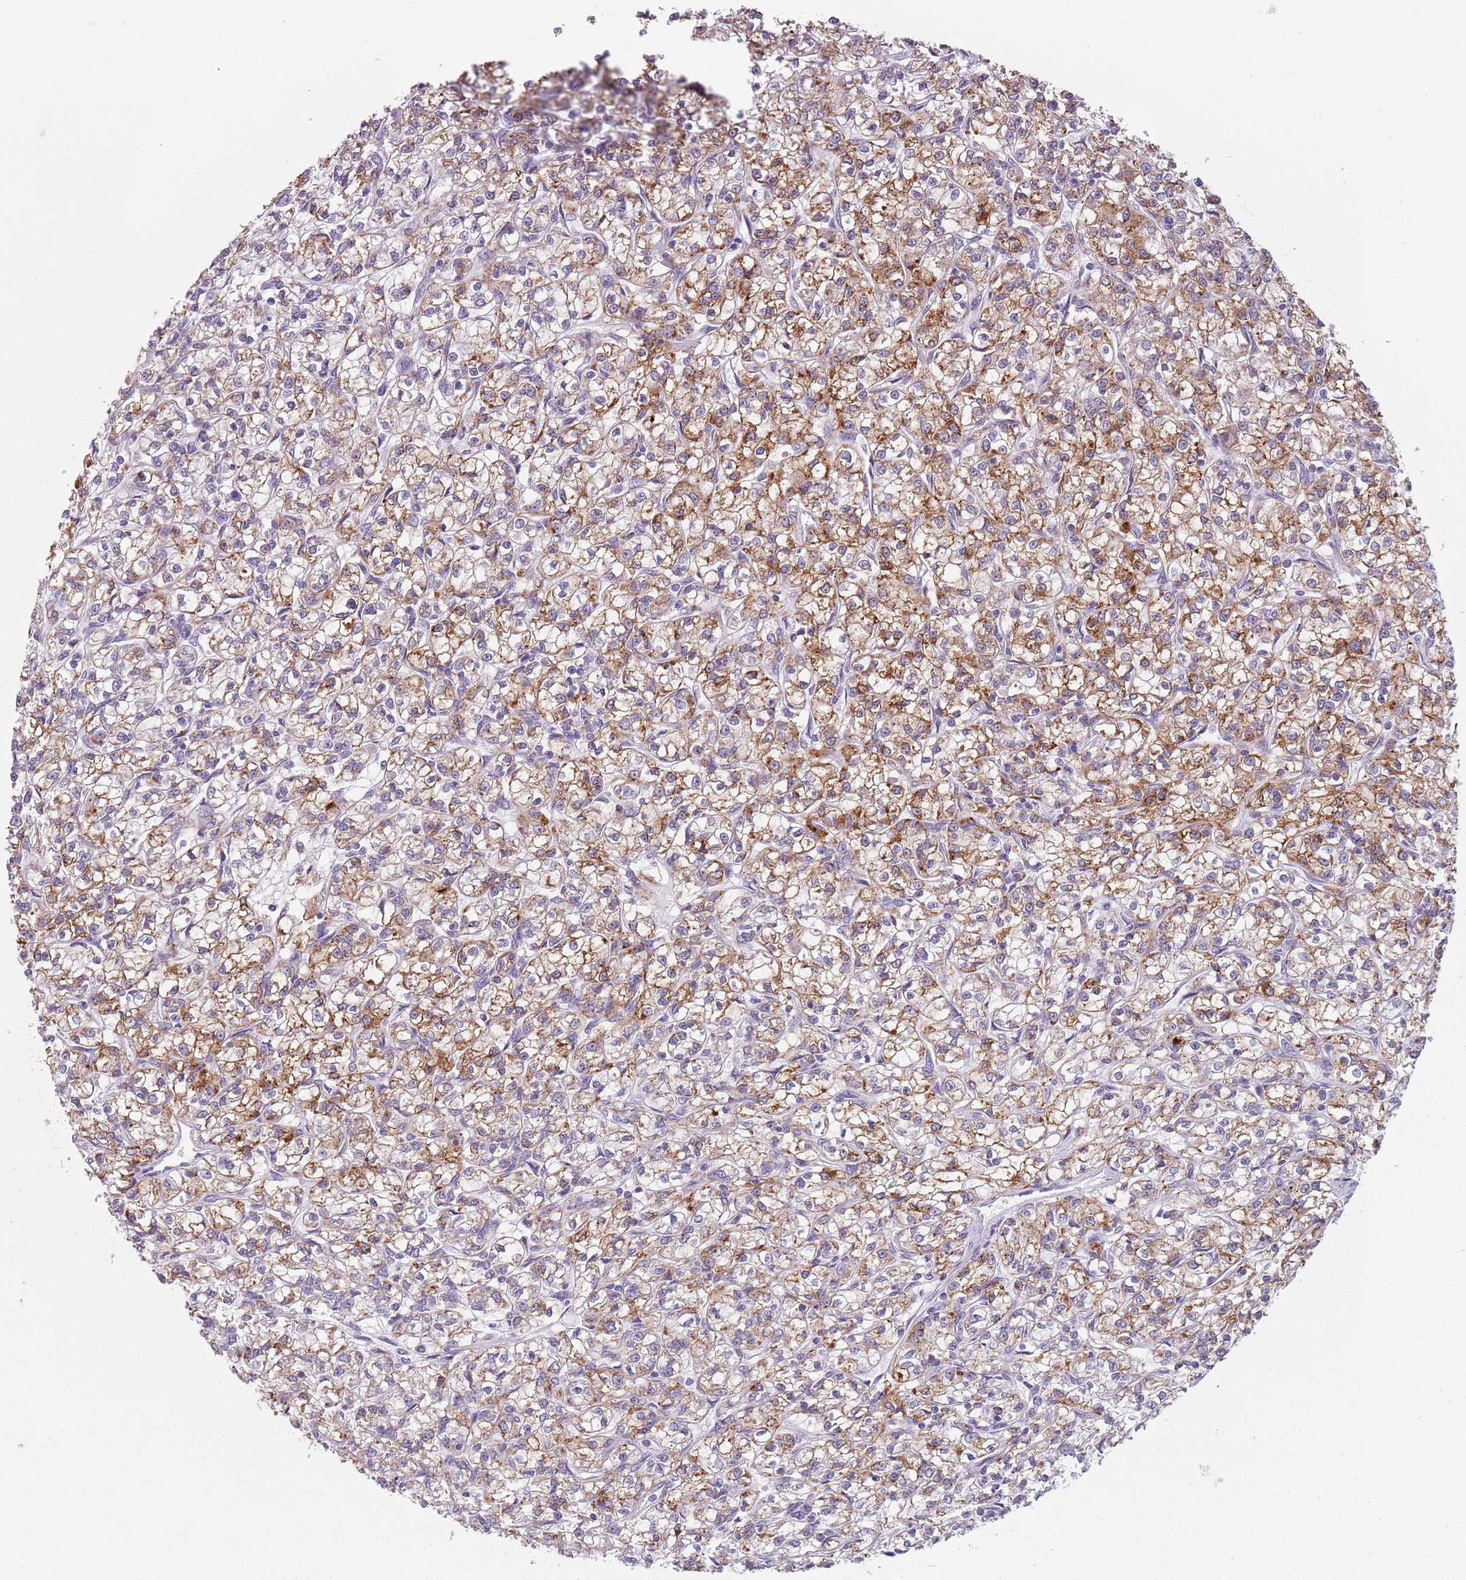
{"staining": {"intensity": "moderate", "quantity": ">75%", "location": "cytoplasmic/membranous"}, "tissue": "renal cancer", "cell_type": "Tumor cells", "image_type": "cancer", "snomed": [{"axis": "morphology", "description": "Adenocarcinoma, NOS"}, {"axis": "topography", "description": "Kidney"}], "caption": "A medium amount of moderate cytoplasmic/membranous staining is appreciated in approximately >75% of tumor cells in renal adenocarcinoma tissue.", "gene": "MEGF8", "patient": {"sex": "female", "age": 59}}